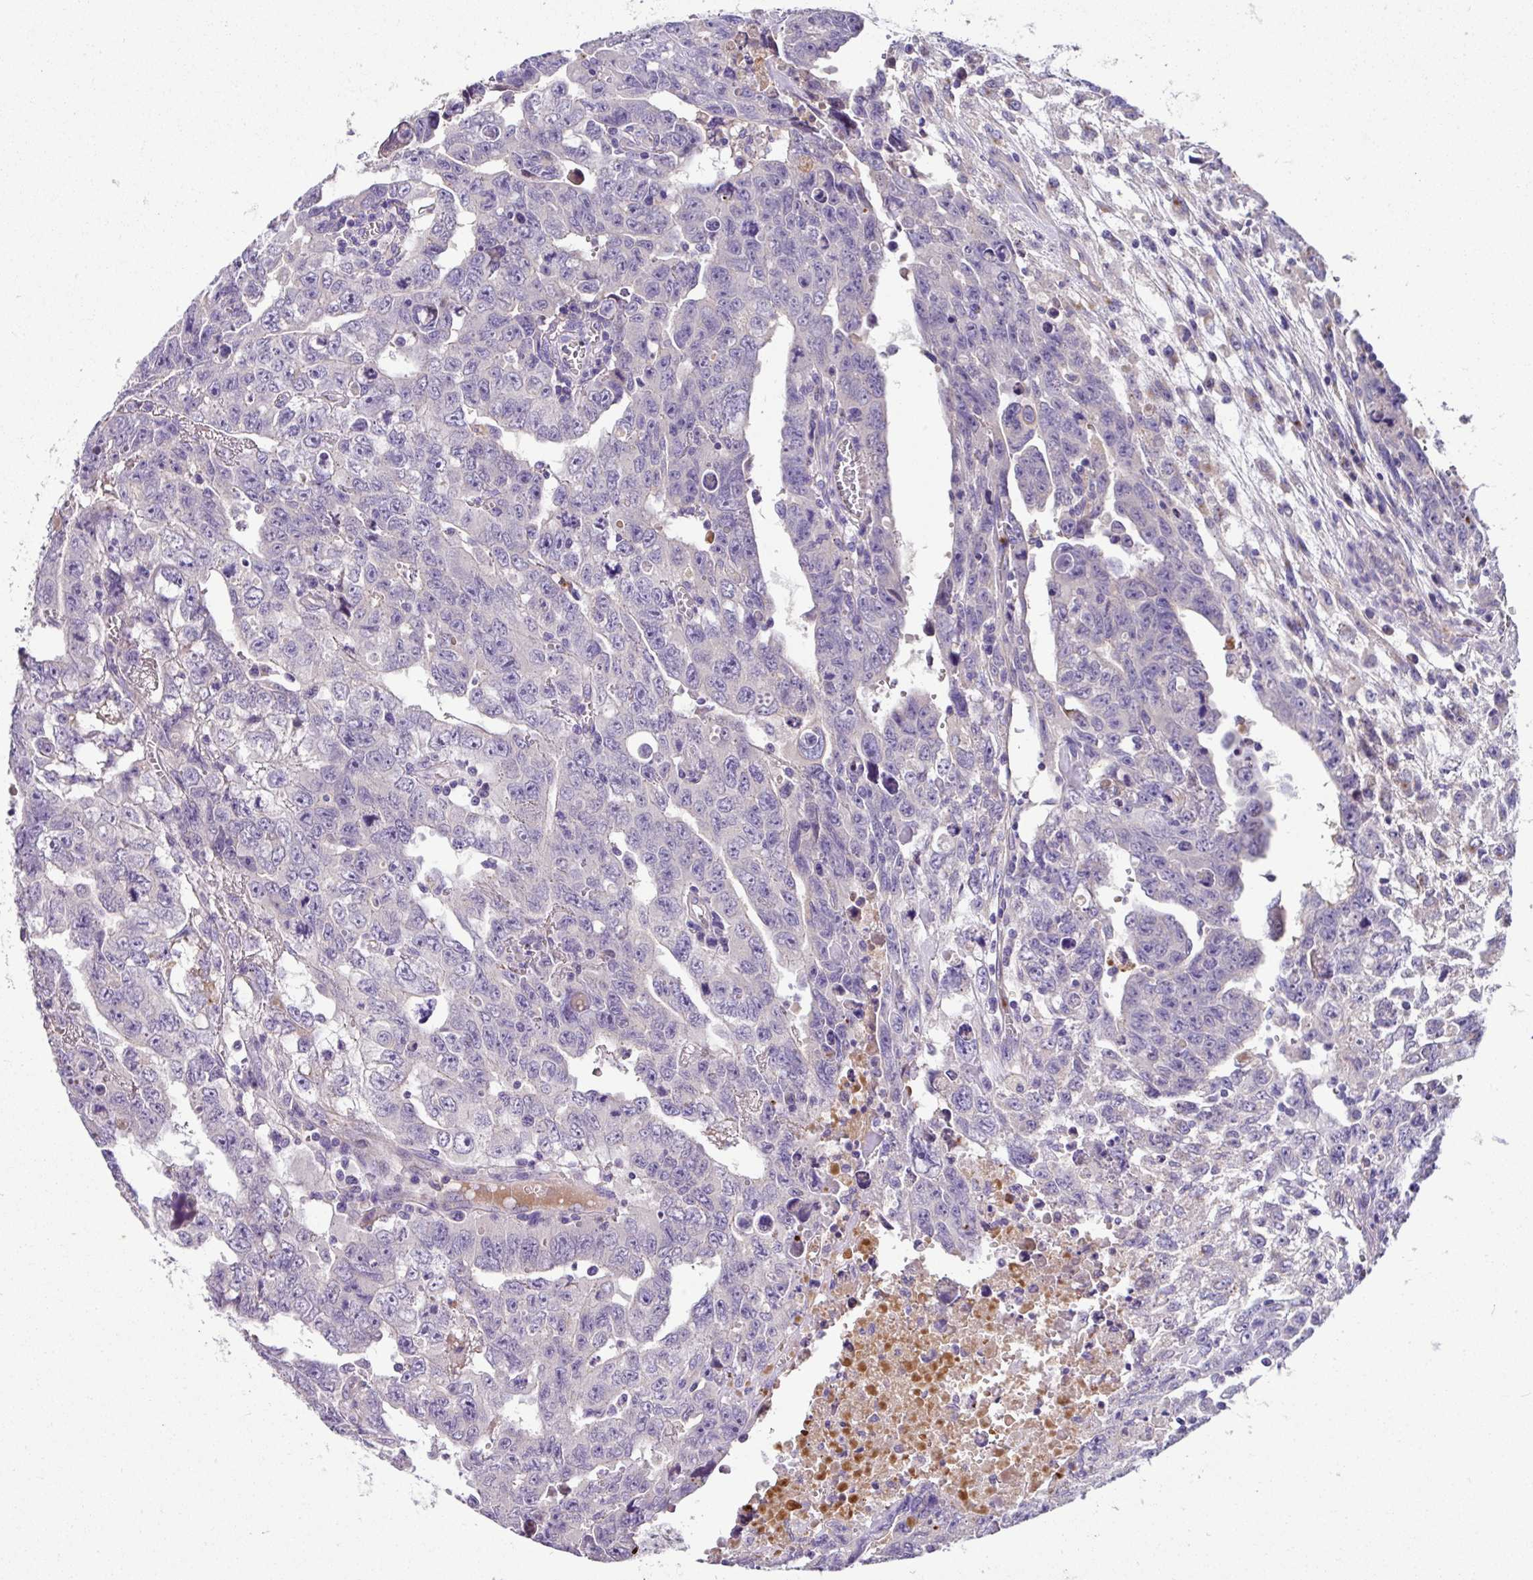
{"staining": {"intensity": "negative", "quantity": "none", "location": "none"}, "tissue": "testis cancer", "cell_type": "Tumor cells", "image_type": "cancer", "snomed": [{"axis": "morphology", "description": "Carcinoma, Embryonal, NOS"}, {"axis": "topography", "description": "Testis"}], "caption": "There is no significant staining in tumor cells of testis cancer (embryonal carcinoma).", "gene": "CRISP3", "patient": {"sex": "male", "age": 24}}